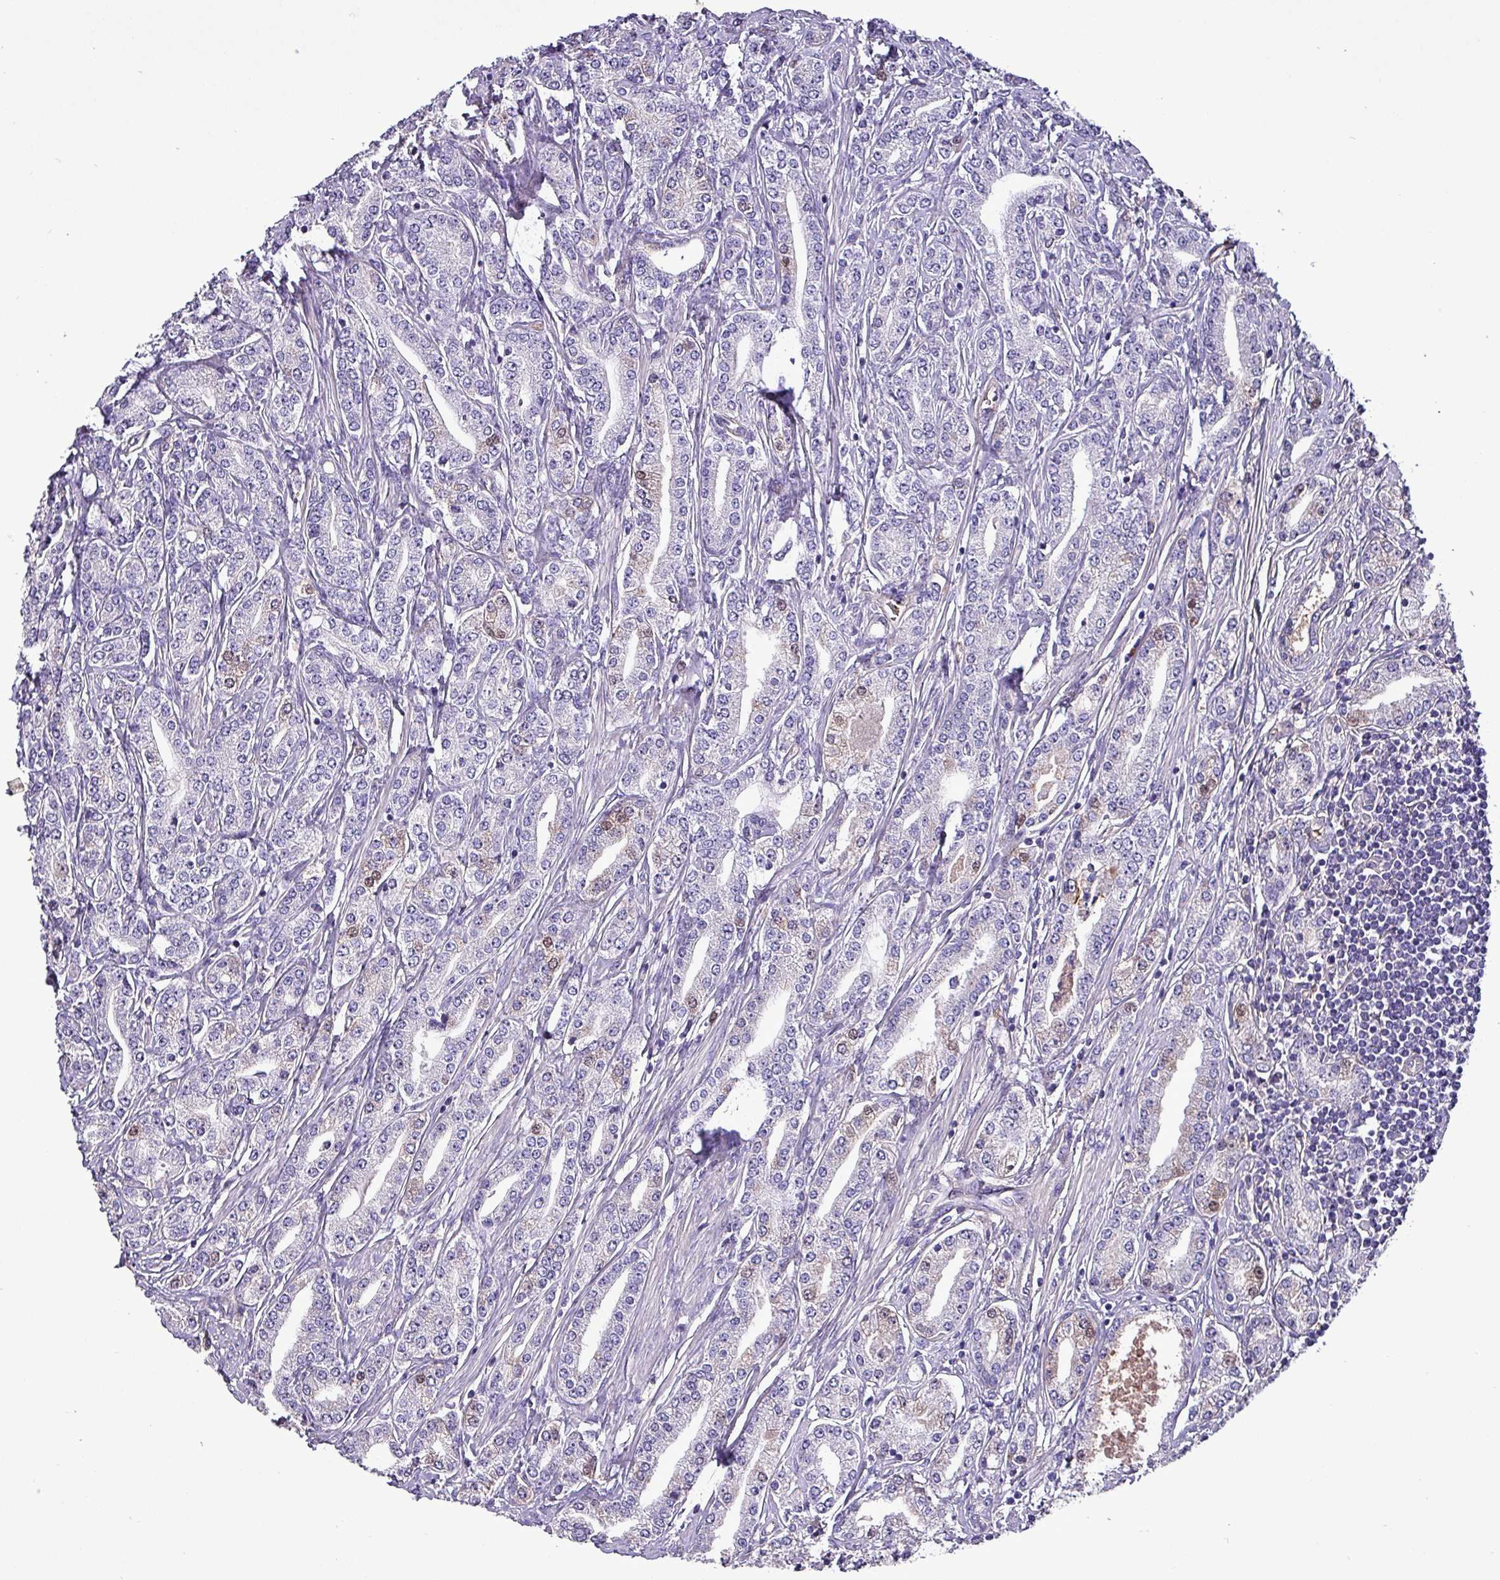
{"staining": {"intensity": "weak", "quantity": "<25%", "location": "nuclear"}, "tissue": "prostate cancer", "cell_type": "Tumor cells", "image_type": "cancer", "snomed": [{"axis": "morphology", "description": "Adenocarcinoma, High grade"}, {"axis": "topography", "description": "Prostate"}], "caption": "This is a image of immunohistochemistry (IHC) staining of adenocarcinoma (high-grade) (prostate), which shows no positivity in tumor cells.", "gene": "HP", "patient": {"sex": "male", "age": 66}}